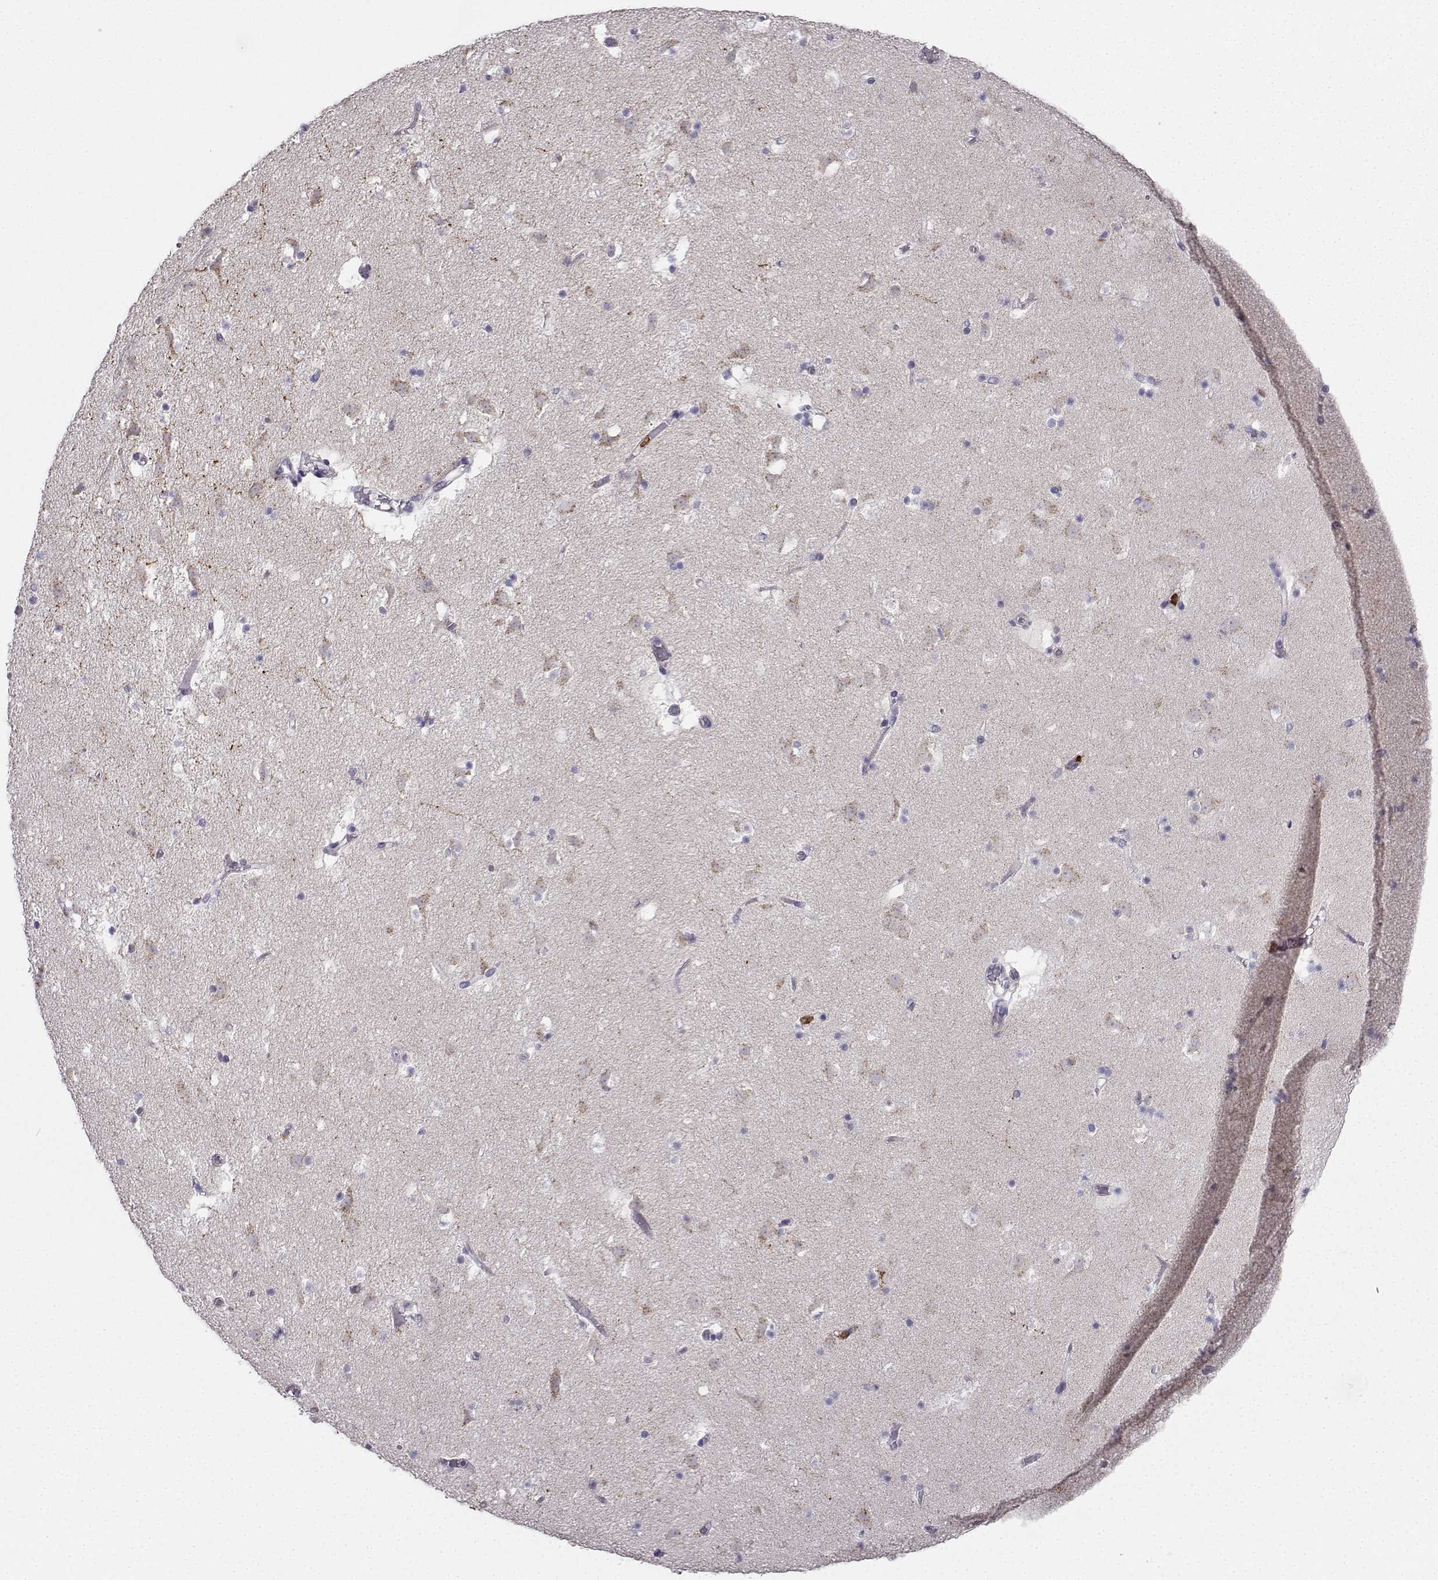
{"staining": {"intensity": "negative", "quantity": "none", "location": "none"}, "tissue": "caudate", "cell_type": "Glial cells", "image_type": "normal", "snomed": [{"axis": "morphology", "description": "Normal tissue, NOS"}, {"axis": "topography", "description": "Lateral ventricle wall"}], "caption": "High power microscopy histopathology image of an immunohistochemistry micrograph of unremarkable caudate, revealing no significant positivity in glial cells.", "gene": "CALY", "patient": {"sex": "female", "age": 42}}